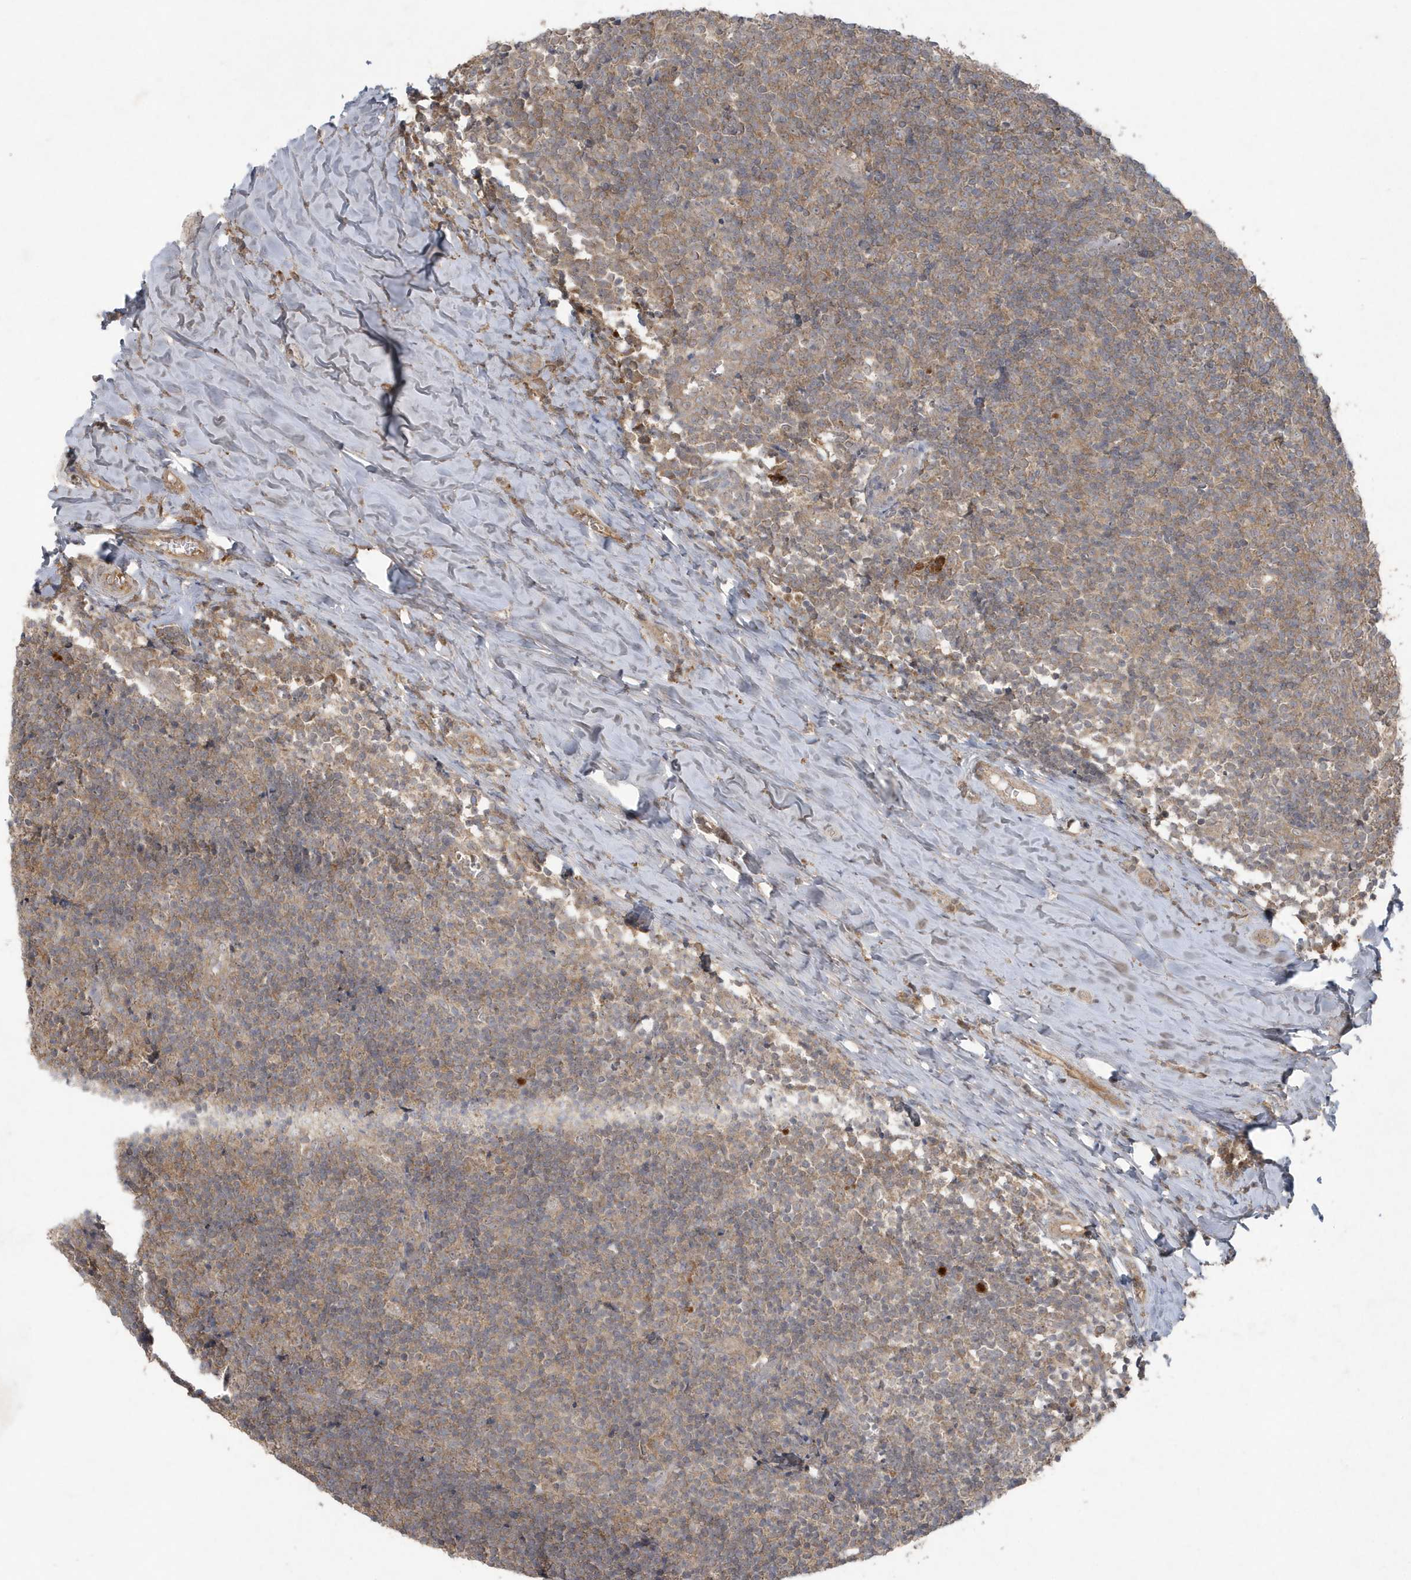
{"staining": {"intensity": "moderate", "quantity": ">75%", "location": "cytoplasmic/membranous"}, "tissue": "tonsil", "cell_type": "Germinal center cells", "image_type": "normal", "snomed": [{"axis": "morphology", "description": "Normal tissue, NOS"}, {"axis": "topography", "description": "Tonsil"}], "caption": "Tonsil stained with immunohistochemistry (IHC) exhibits moderate cytoplasmic/membranous expression in about >75% of germinal center cells.", "gene": "C1RL", "patient": {"sex": "female", "age": 19}}